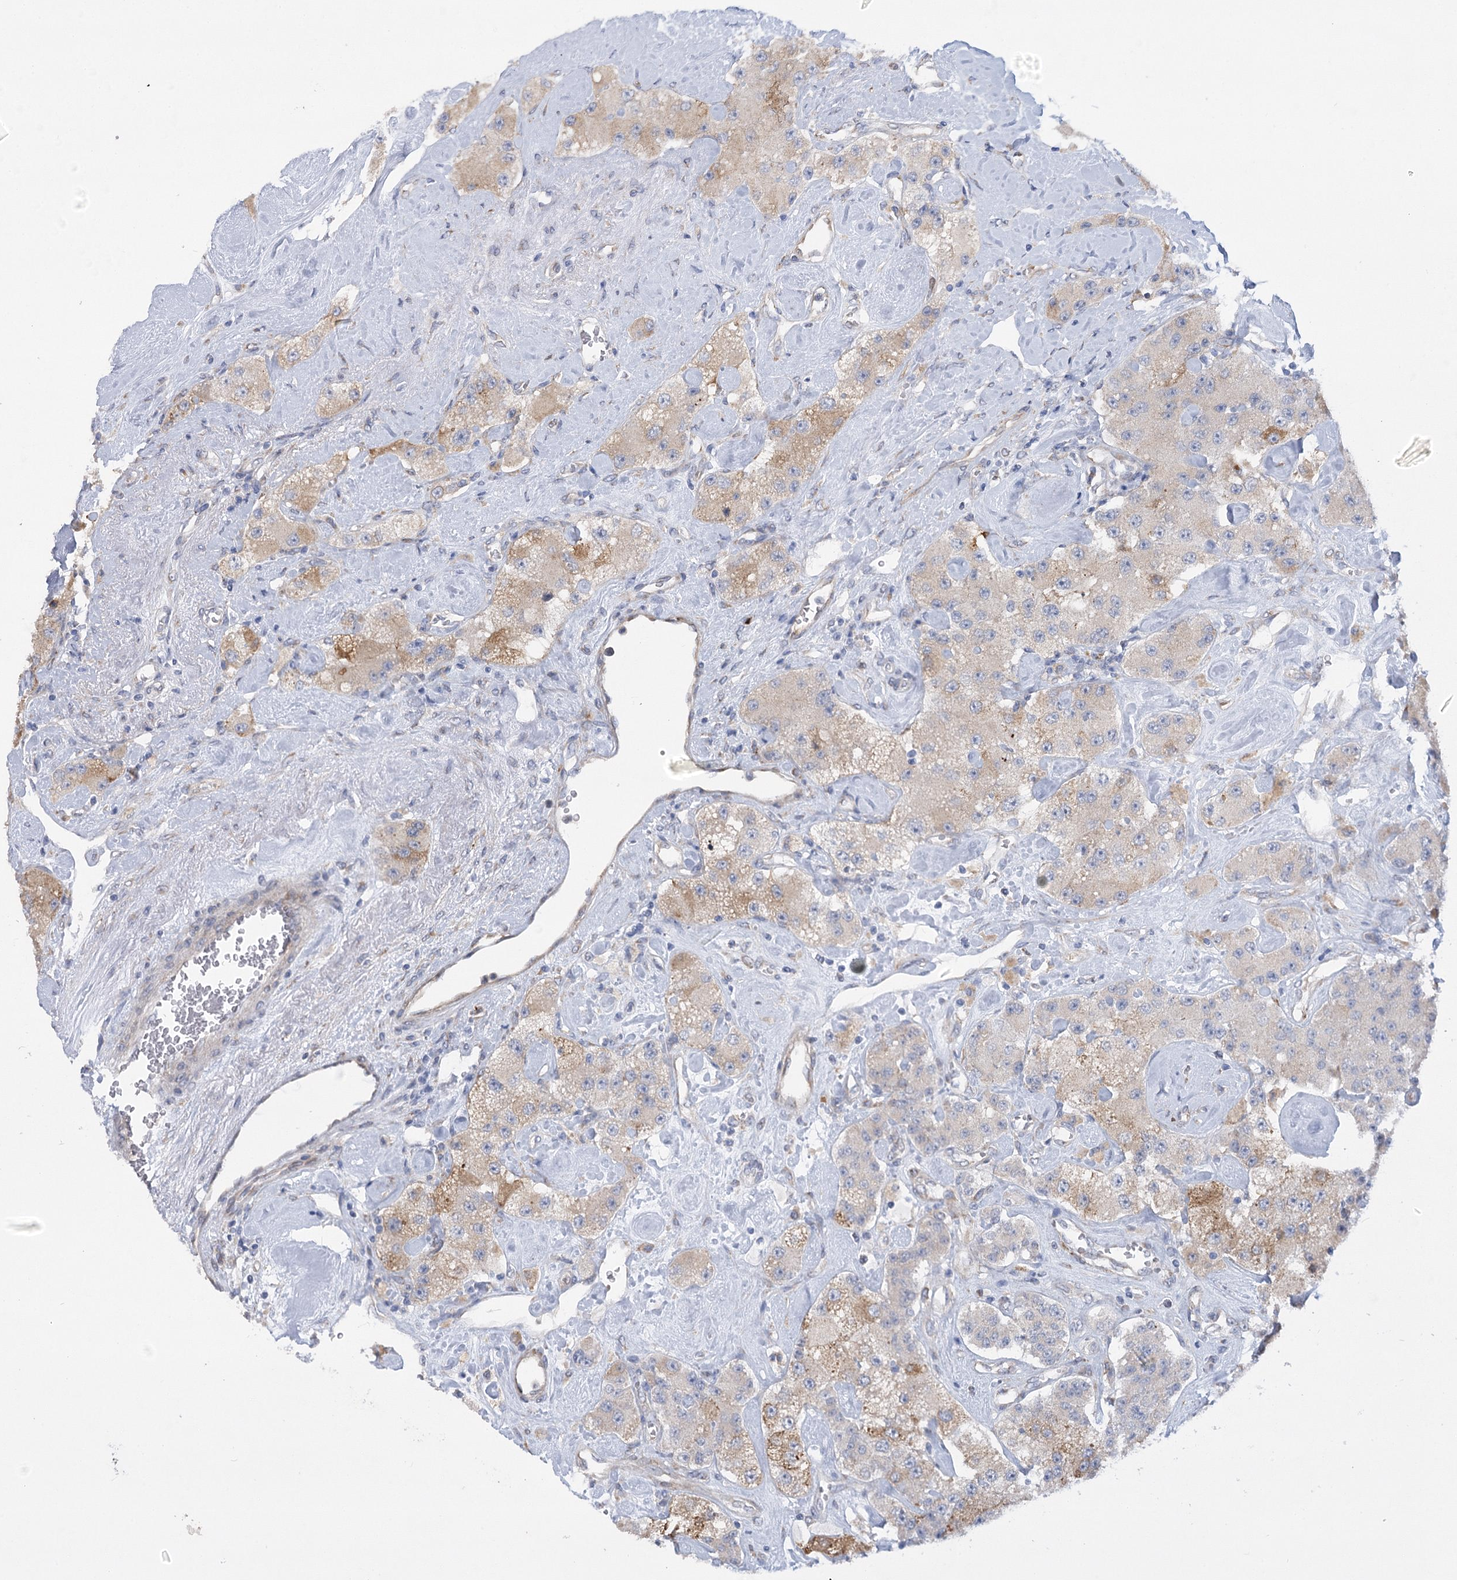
{"staining": {"intensity": "weak", "quantity": "25%-75%", "location": "cytoplasmic/membranous"}, "tissue": "carcinoid", "cell_type": "Tumor cells", "image_type": "cancer", "snomed": [{"axis": "morphology", "description": "Carcinoid, malignant, NOS"}, {"axis": "topography", "description": "Pancreas"}], "caption": "An immunohistochemistry (IHC) micrograph of neoplastic tissue is shown. Protein staining in brown shows weak cytoplasmic/membranous positivity in carcinoid within tumor cells. Nuclei are stained in blue.", "gene": "NCKAP5", "patient": {"sex": "male", "age": 41}}